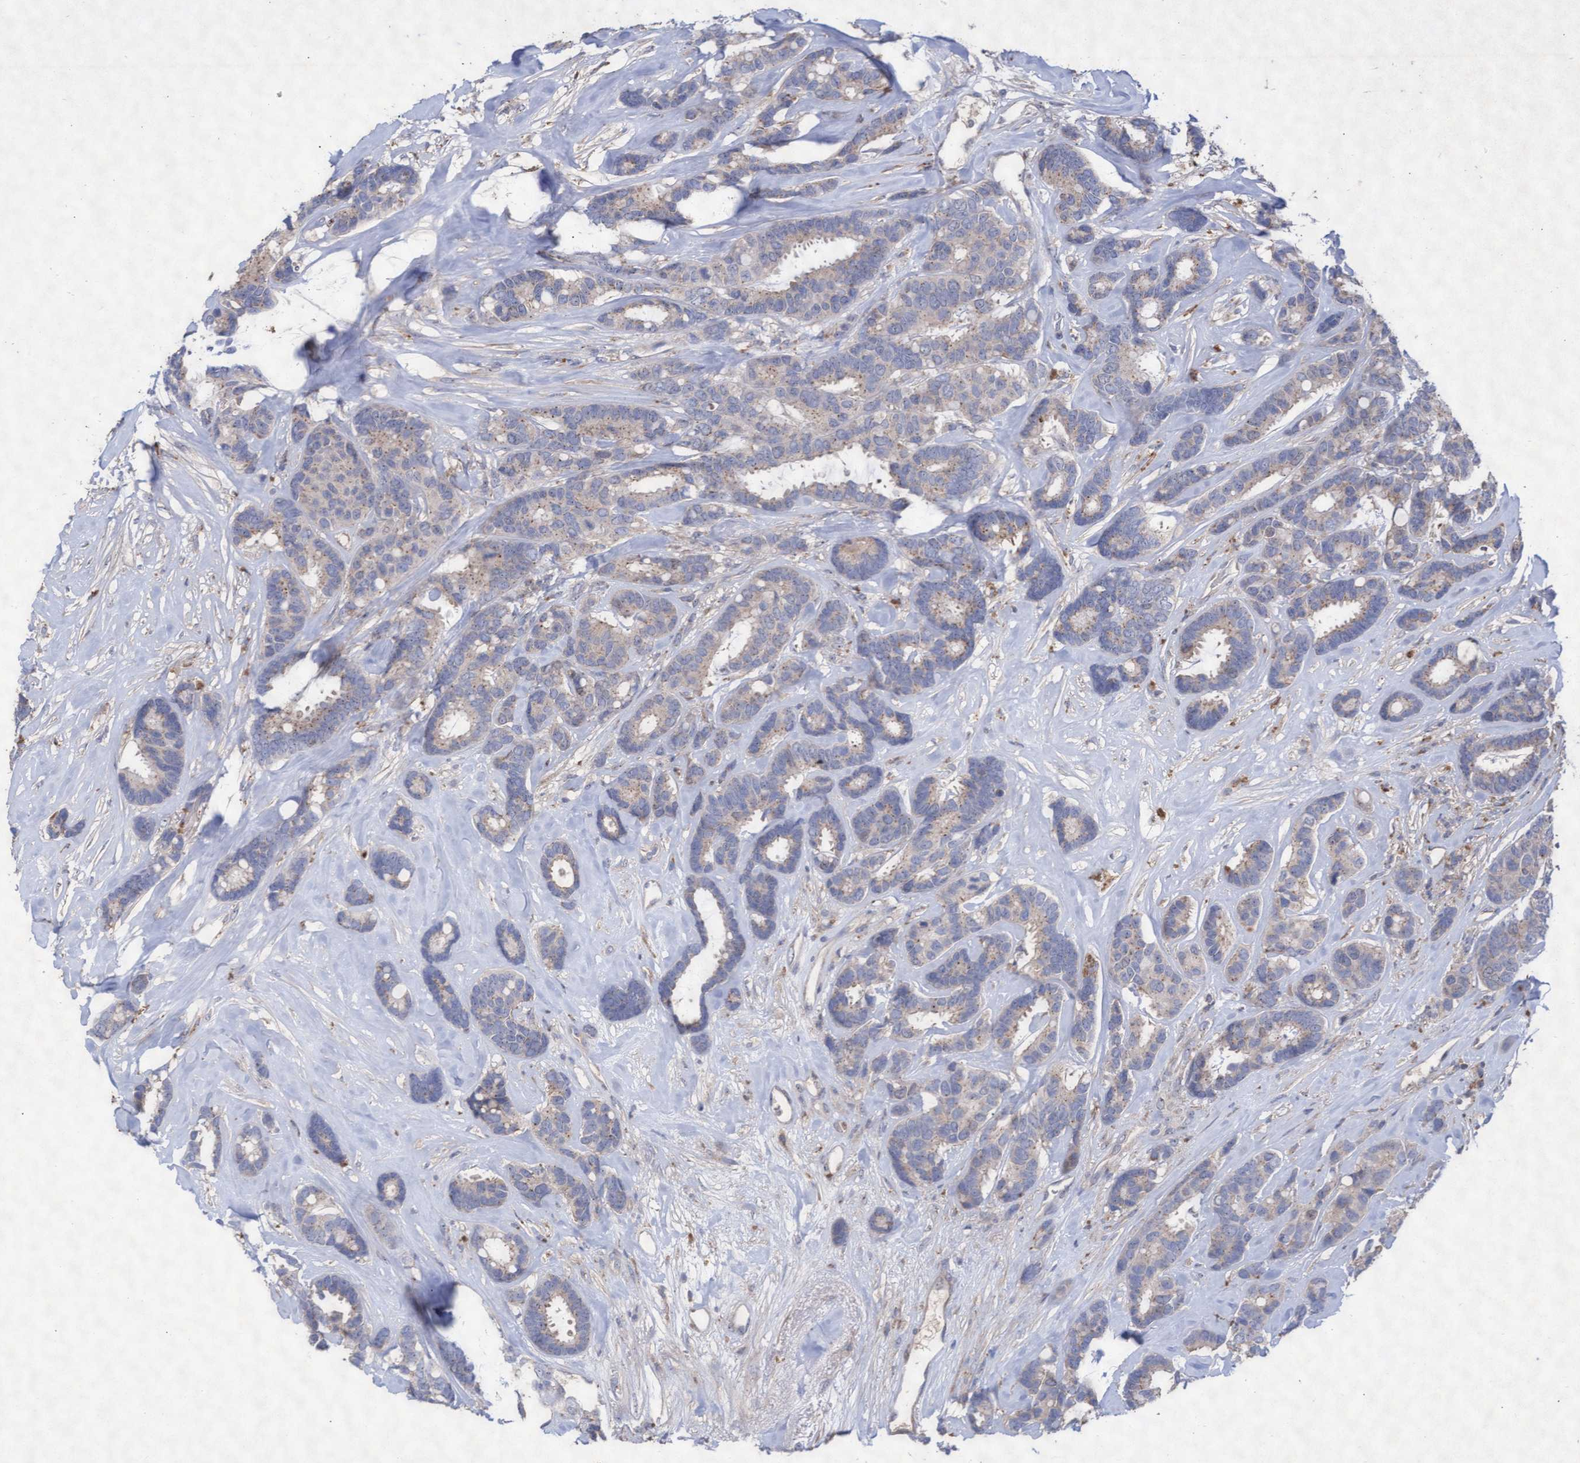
{"staining": {"intensity": "negative", "quantity": "none", "location": "none"}, "tissue": "breast cancer", "cell_type": "Tumor cells", "image_type": "cancer", "snomed": [{"axis": "morphology", "description": "Duct carcinoma"}, {"axis": "topography", "description": "Breast"}], "caption": "DAB (3,3'-diaminobenzidine) immunohistochemical staining of human breast cancer exhibits no significant expression in tumor cells.", "gene": "ABCF2", "patient": {"sex": "female", "age": 87}}